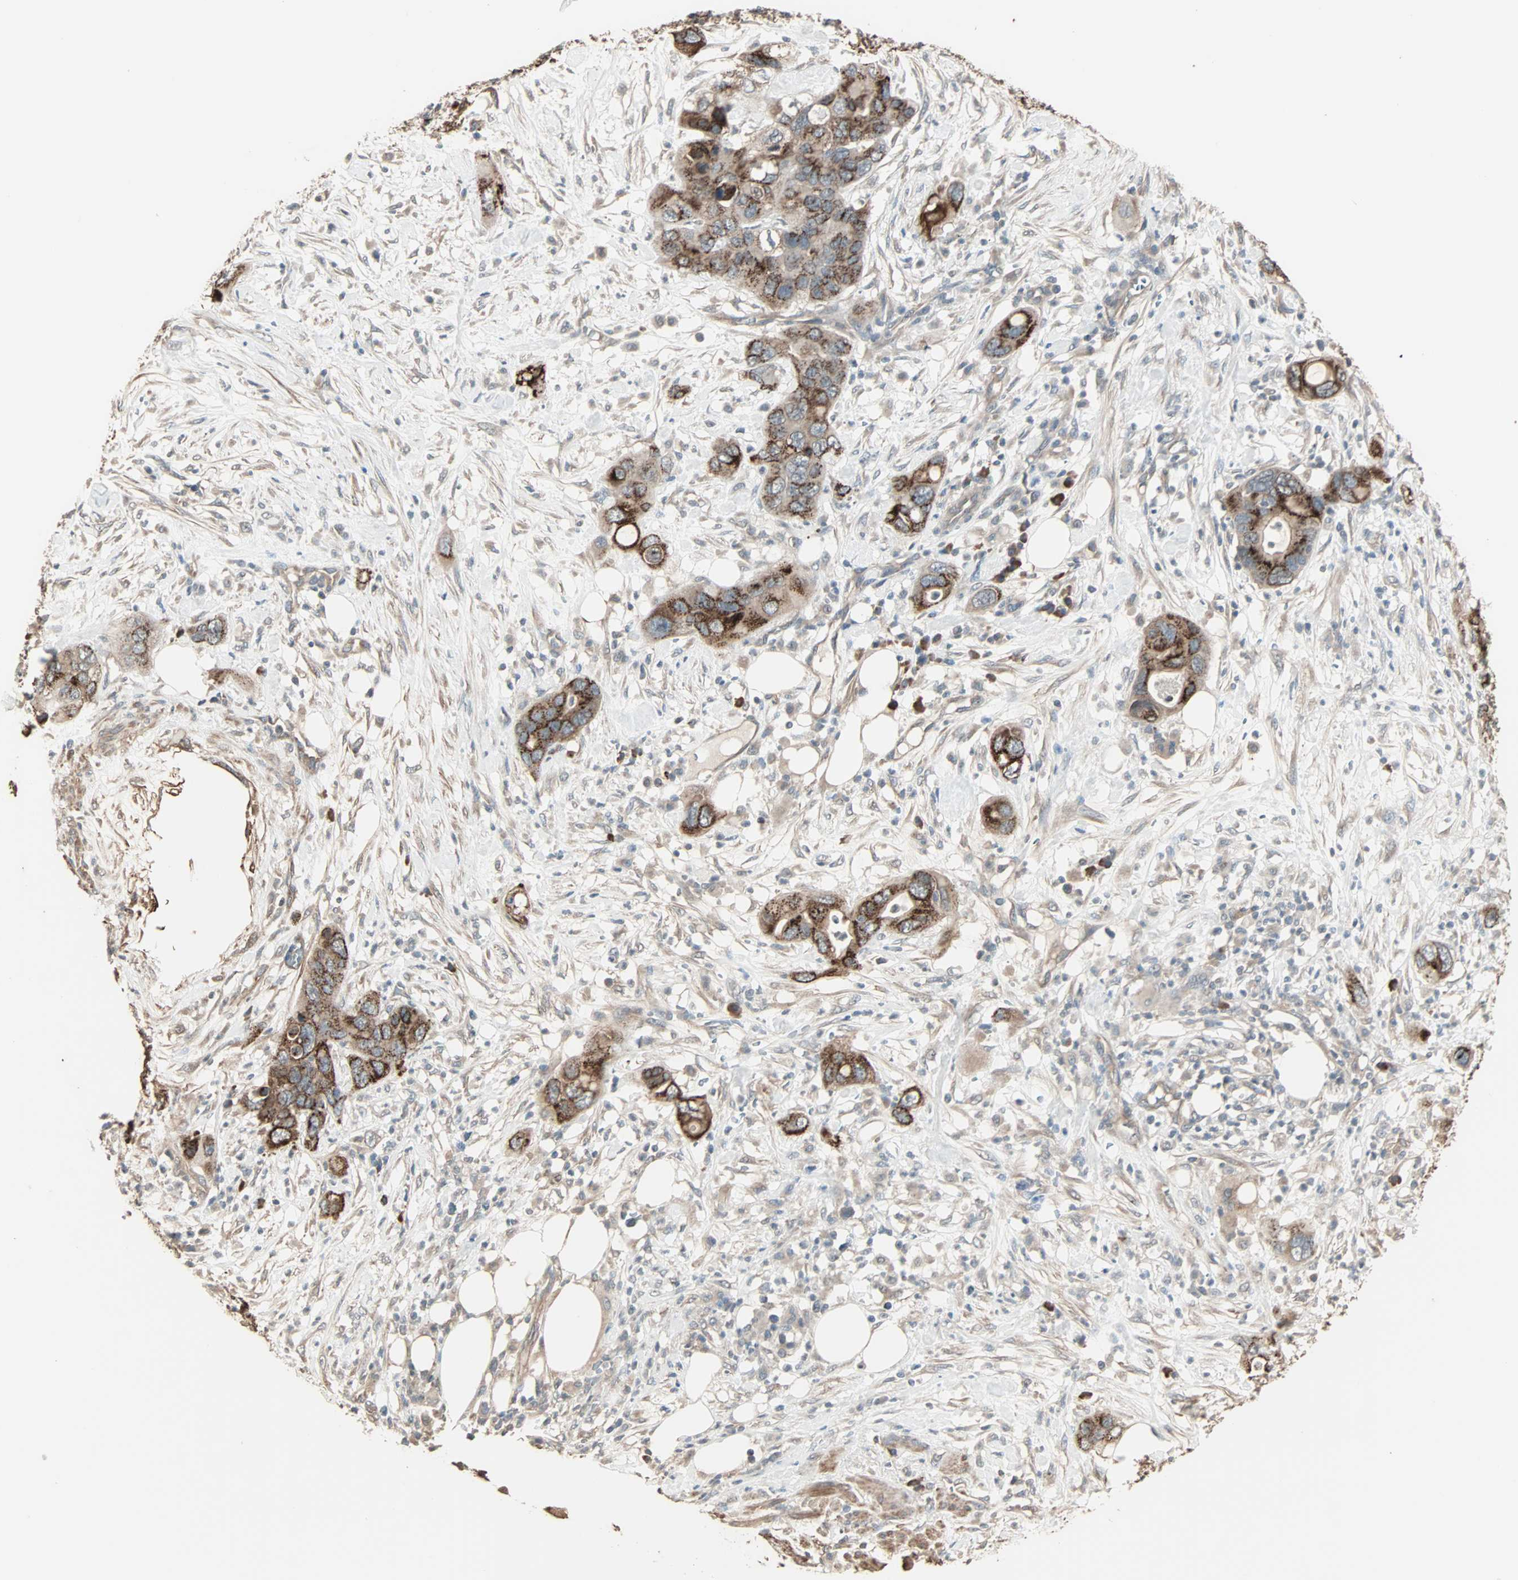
{"staining": {"intensity": "strong", "quantity": ">75%", "location": "cytoplasmic/membranous"}, "tissue": "pancreatic cancer", "cell_type": "Tumor cells", "image_type": "cancer", "snomed": [{"axis": "morphology", "description": "Adenocarcinoma, NOS"}, {"axis": "topography", "description": "Pancreas"}], "caption": "DAB immunohistochemical staining of human pancreatic cancer (adenocarcinoma) displays strong cytoplasmic/membranous protein expression in about >75% of tumor cells. (DAB IHC with brightfield microscopy, high magnification).", "gene": "GALNT3", "patient": {"sex": "female", "age": 71}}